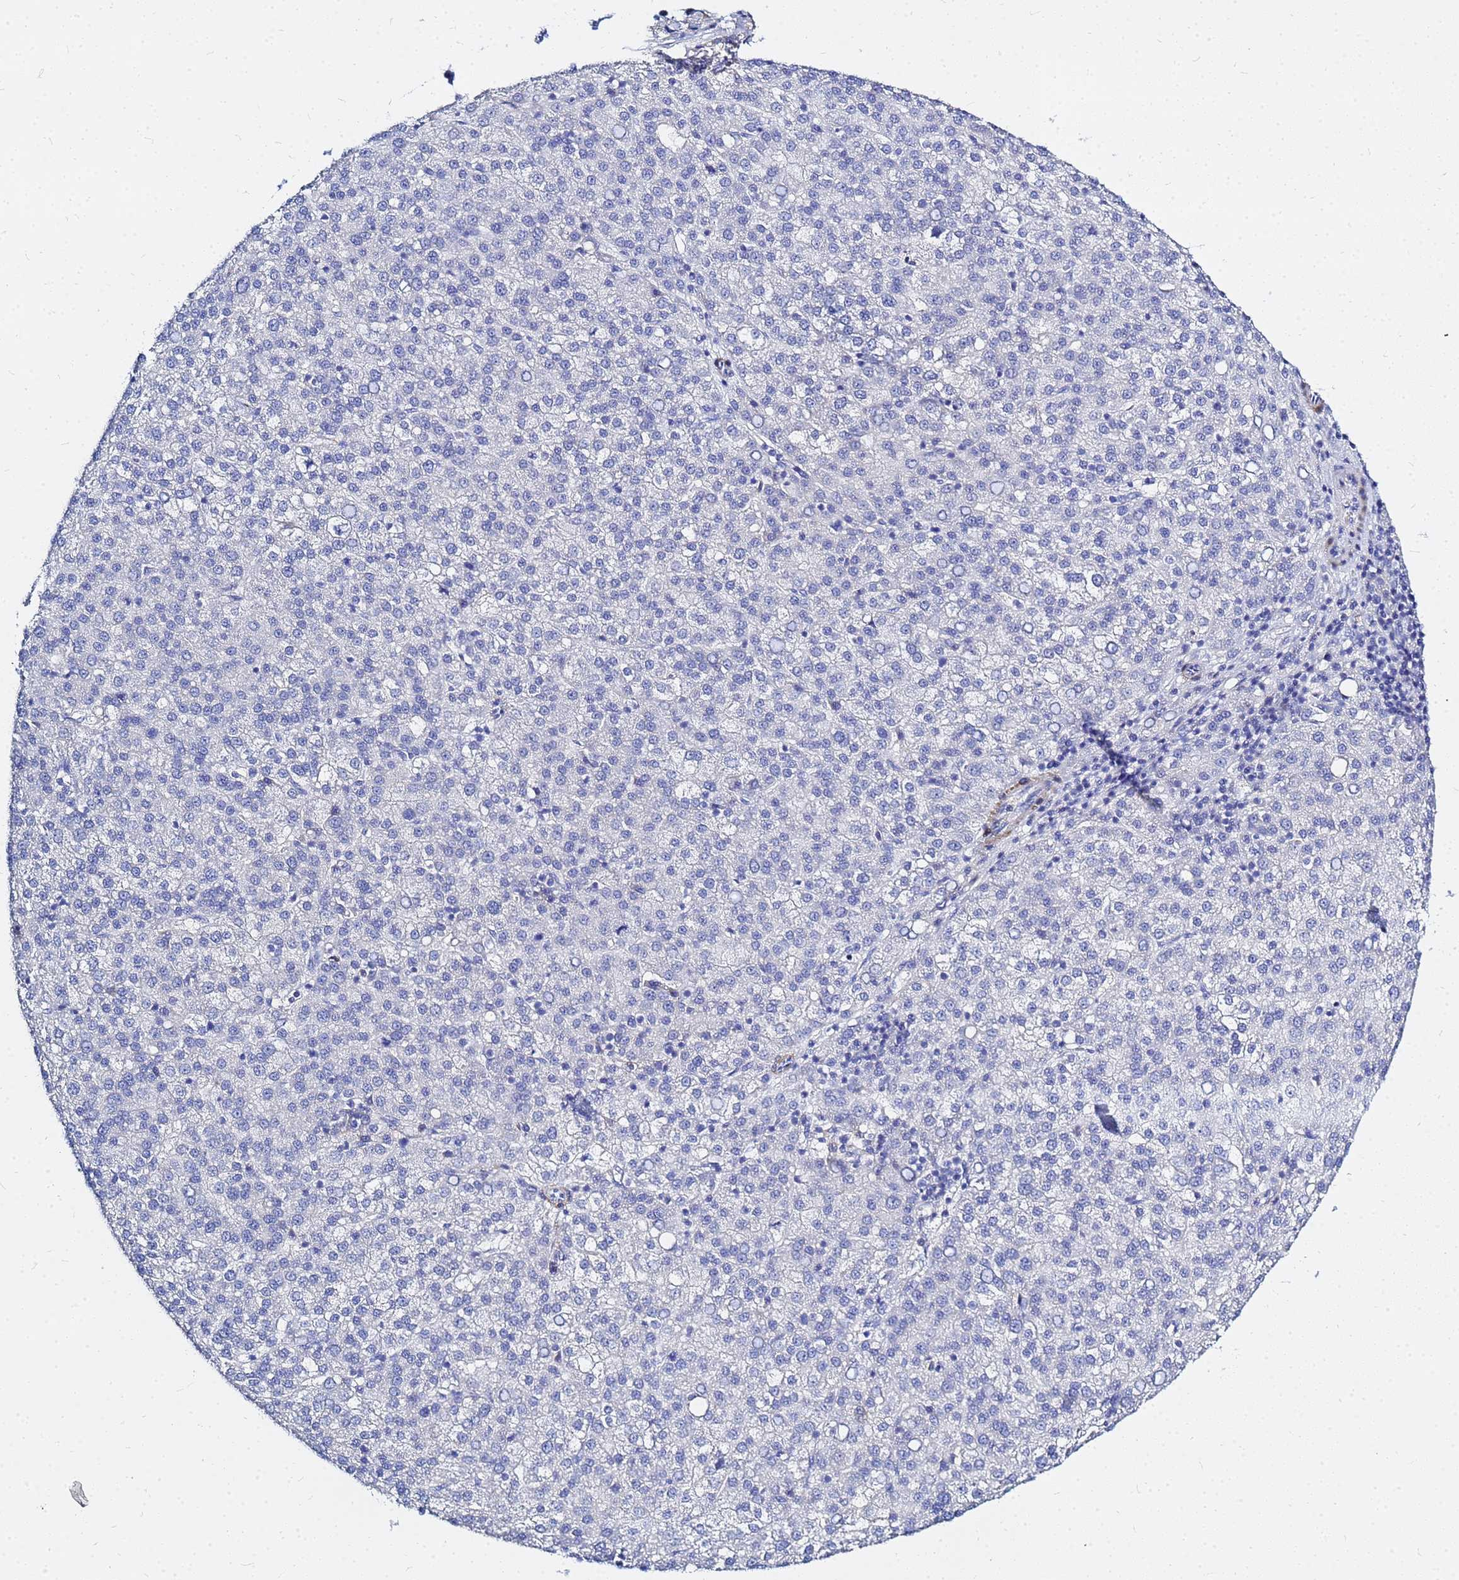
{"staining": {"intensity": "negative", "quantity": "none", "location": "none"}, "tissue": "liver cancer", "cell_type": "Tumor cells", "image_type": "cancer", "snomed": [{"axis": "morphology", "description": "Carcinoma, Hepatocellular, NOS"}, {"axis": "topography", "description": "Liver"}], "caption": "This photomicrograph is of hepatocellular carcinoma (liver) stained with immunohistochemistry to label a protein in brown with the nuclei are counter-stained blue. There is no staining in tumor cells.", "gene": "ZNF552", "patient": {"sex": "female", "age": 58}}